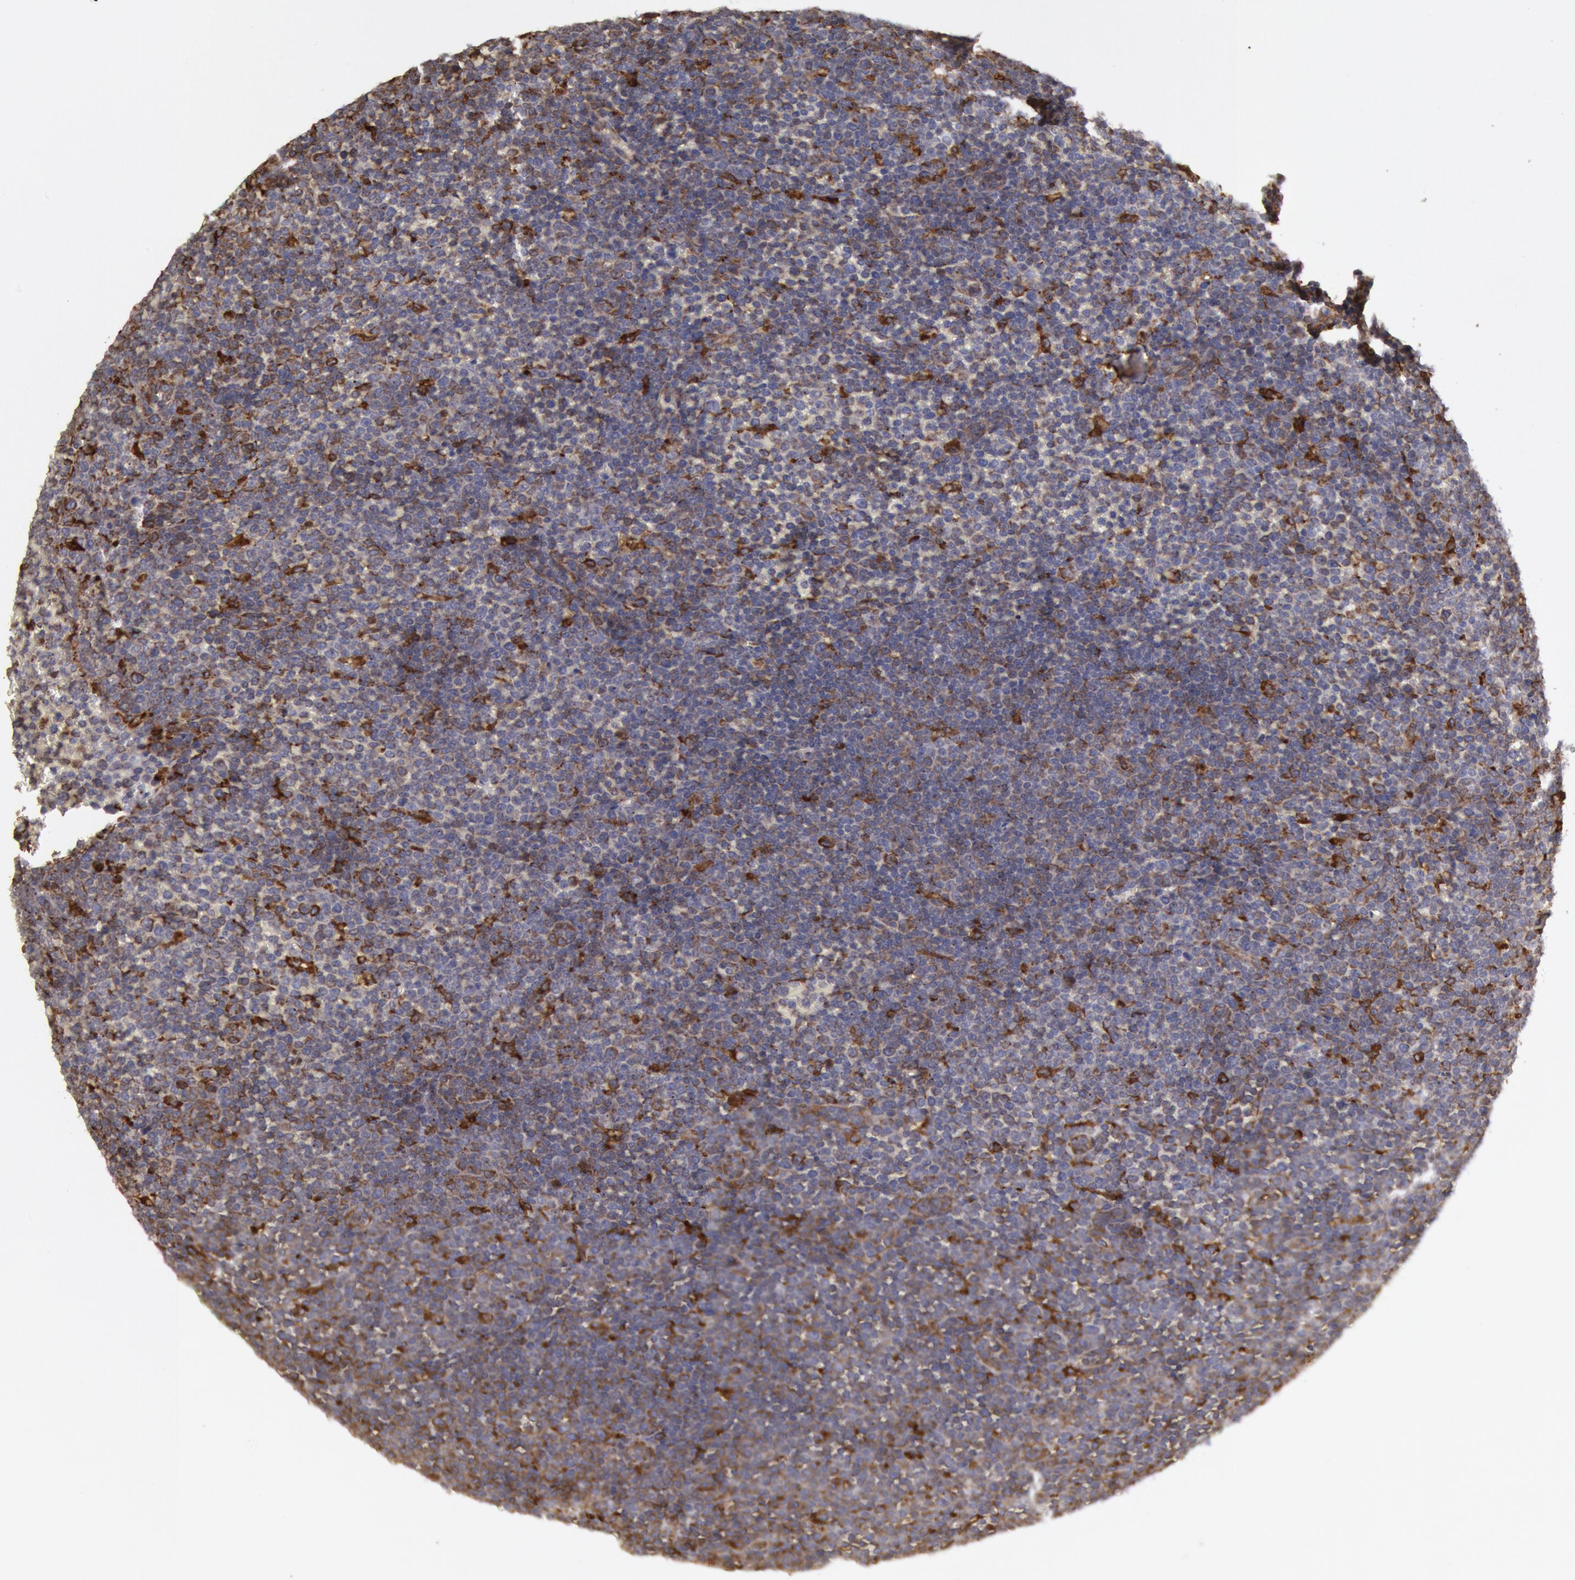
{"staining": {"intensity": "moderate", "quantity": "<25%", "location": "cytoplasmic/membranous"}, "tissue": "lymphoma", "cell_type": "Tumor cells", "image_type": "cancer", "snomed": [{"axis": "morphology", "description": "Malignant lymphoma, non-Hodgkin's type, Low grade"}, {"axis": "topography", "description": "Lymph node"}], "caption": "Brown immunohistochemical staining in human malignant lymphoma, non-Hodgkin's type (low-grade) displays moderate cytoplasmic/membranous expression in approximately <25% of tumor cells.", "gene": "ERP44", "patient": {"sex": "male", "age": 50}}